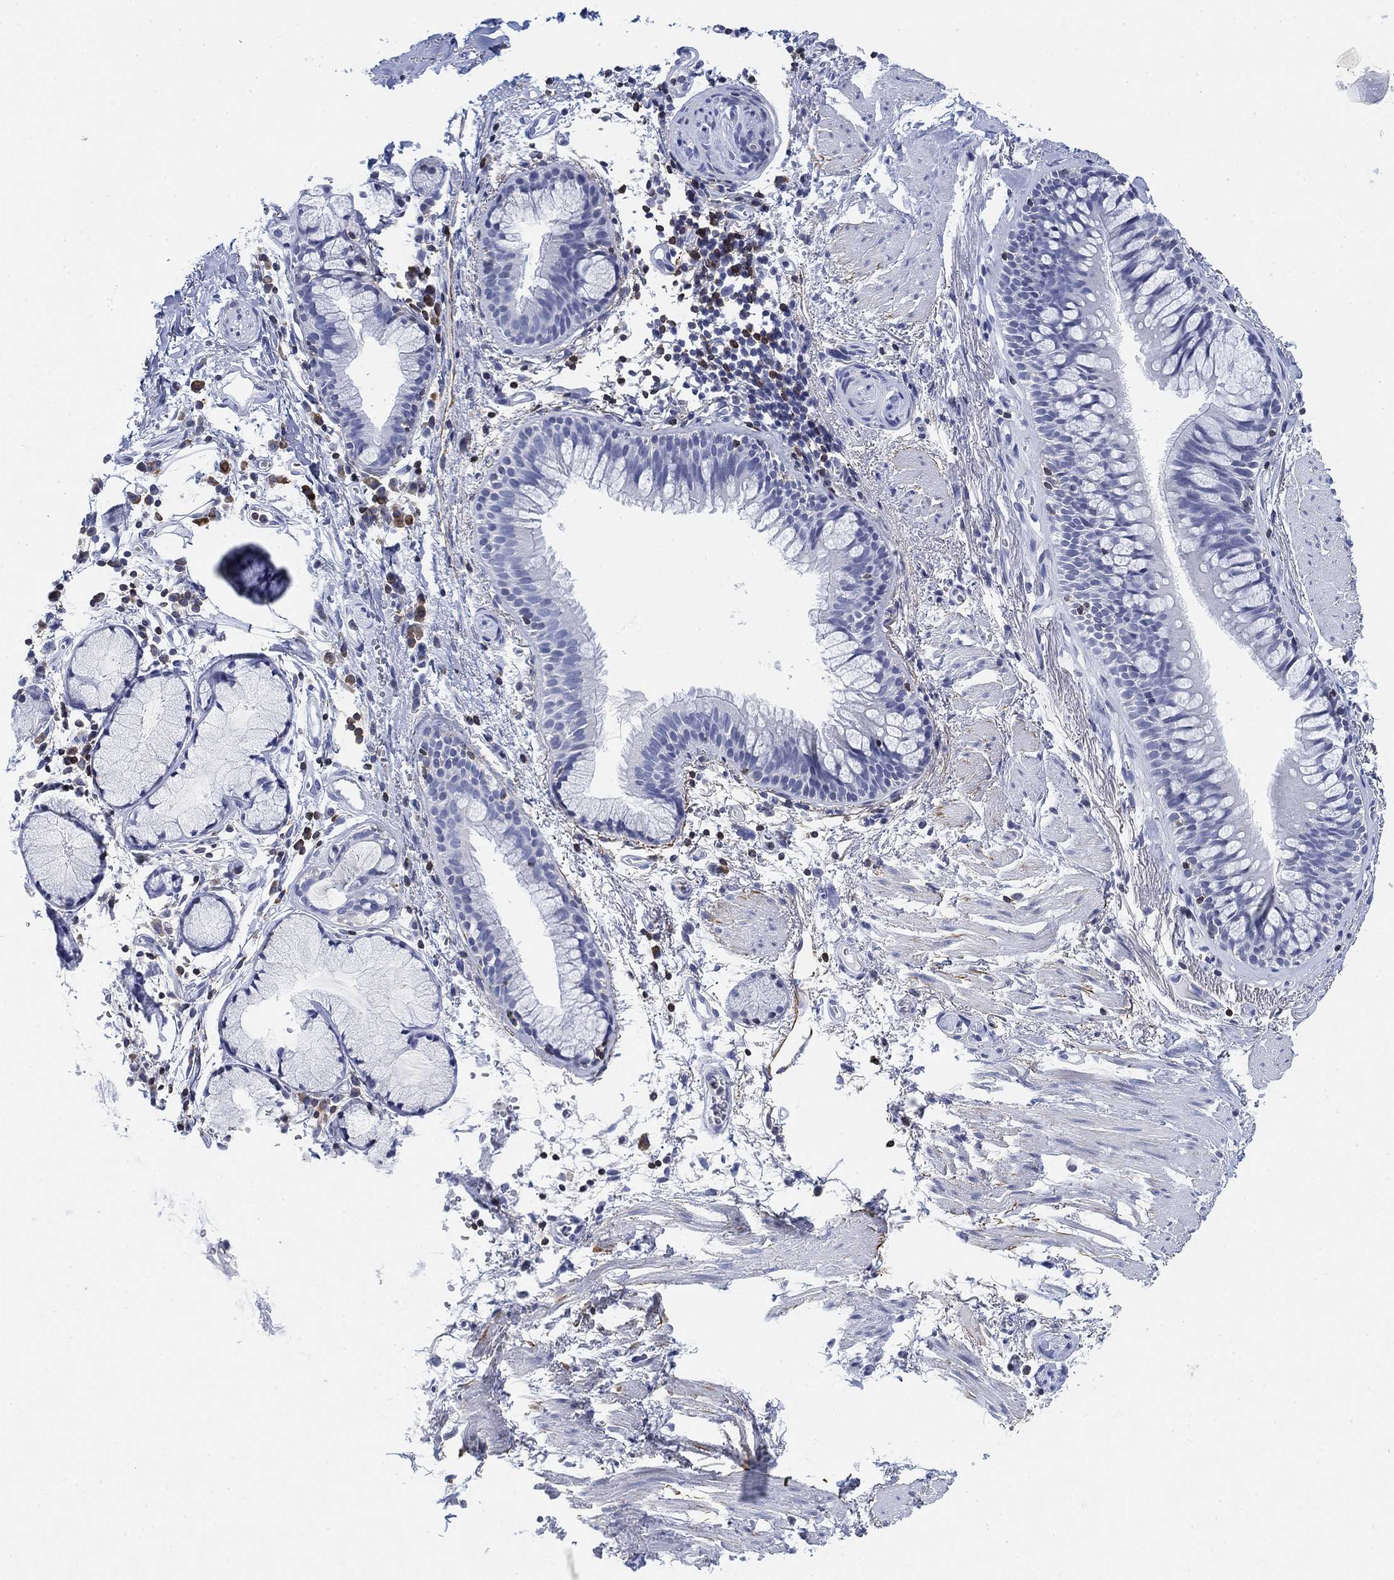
{"staining": {"intensity": "negative", "quantity": "none", "location": "none"}, "tissue": "bronchus", "cell_type": "Respiratory epithelial cells", "image_type": "normal", "snomed": [{"axis": "morphology", "description": "Normal tissue, NOS"}, {"axis": "morphology", "description": "Squamous cell carcinoma, NOS"}, {"axis": "topography", "description": "Cartilage tissue"}, {"axis": "topography", "description": "Bronchus"}], "caption": "Bronchus was stained to show a protein in brown. There is no significant expression in respiratory epithelial cells. (DAB immunohistochemistry visualized using brightfield microscopy, high magnification).", "gene": "FYB1", "patient": {"sex": "male", "age": 72}}